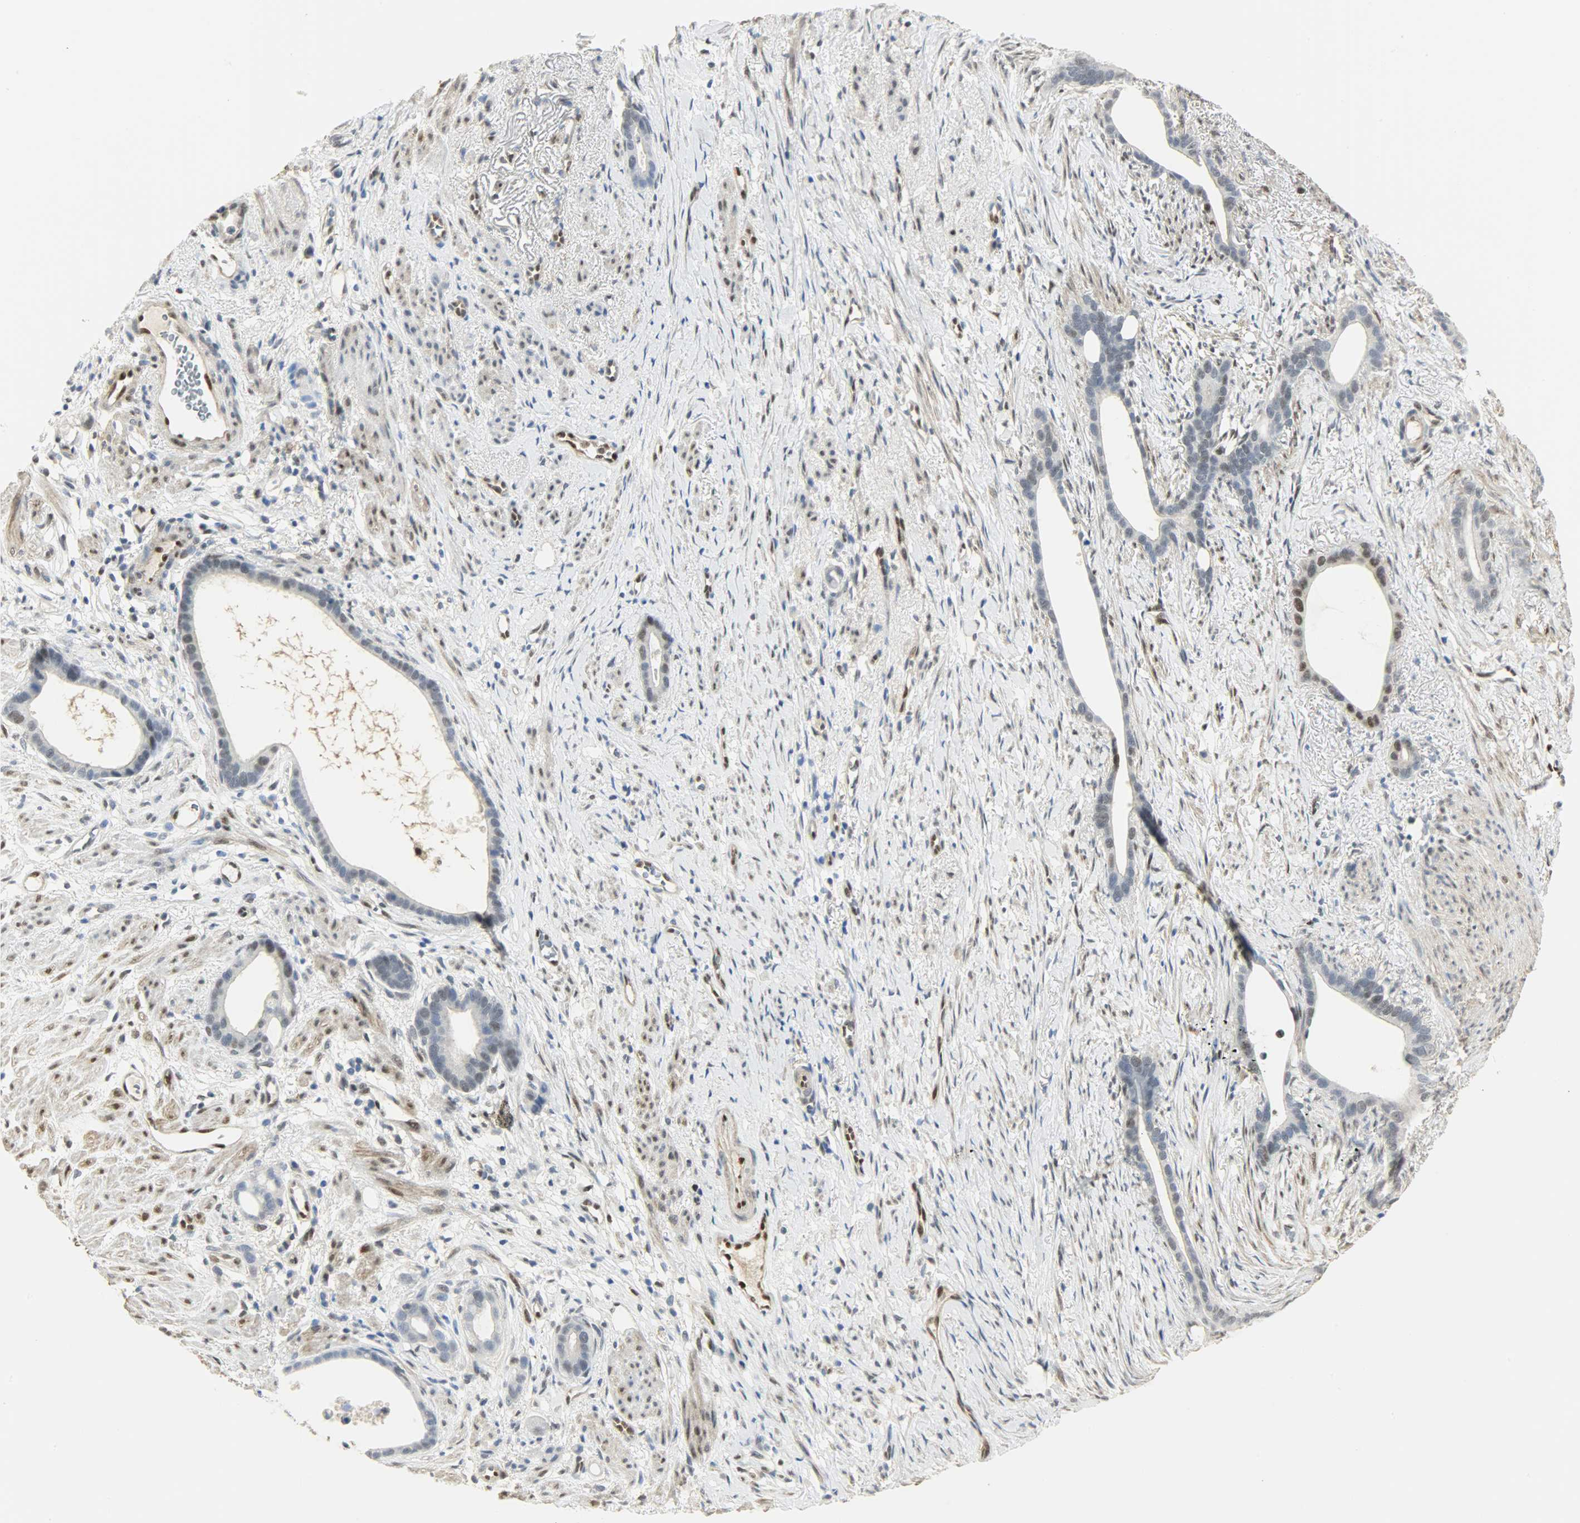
{"staining": {"intensity": "weak", "quantity": "25%-75%", "location": "nuclear"}, "tissue": "stomach cancer", "cell_type": "Tumor cells", "image_type": "cancer", "snomed": [{"axis": "morphology", "description": "Adenocarcinoma, NOS"}, {"axis": "topography", "description": "Stomach"}], "caption": "The immunohistochemical stain shows weak nuclear positivity in tumor cells of stomach adenocarcinoma tissue. (DAB (3,3'-diaminobenzidine) IHC, brown staining for protein, blue staining for nuclei).", "gene": "NPEPL1", "patient": {"sex": "female", "age": 75}}